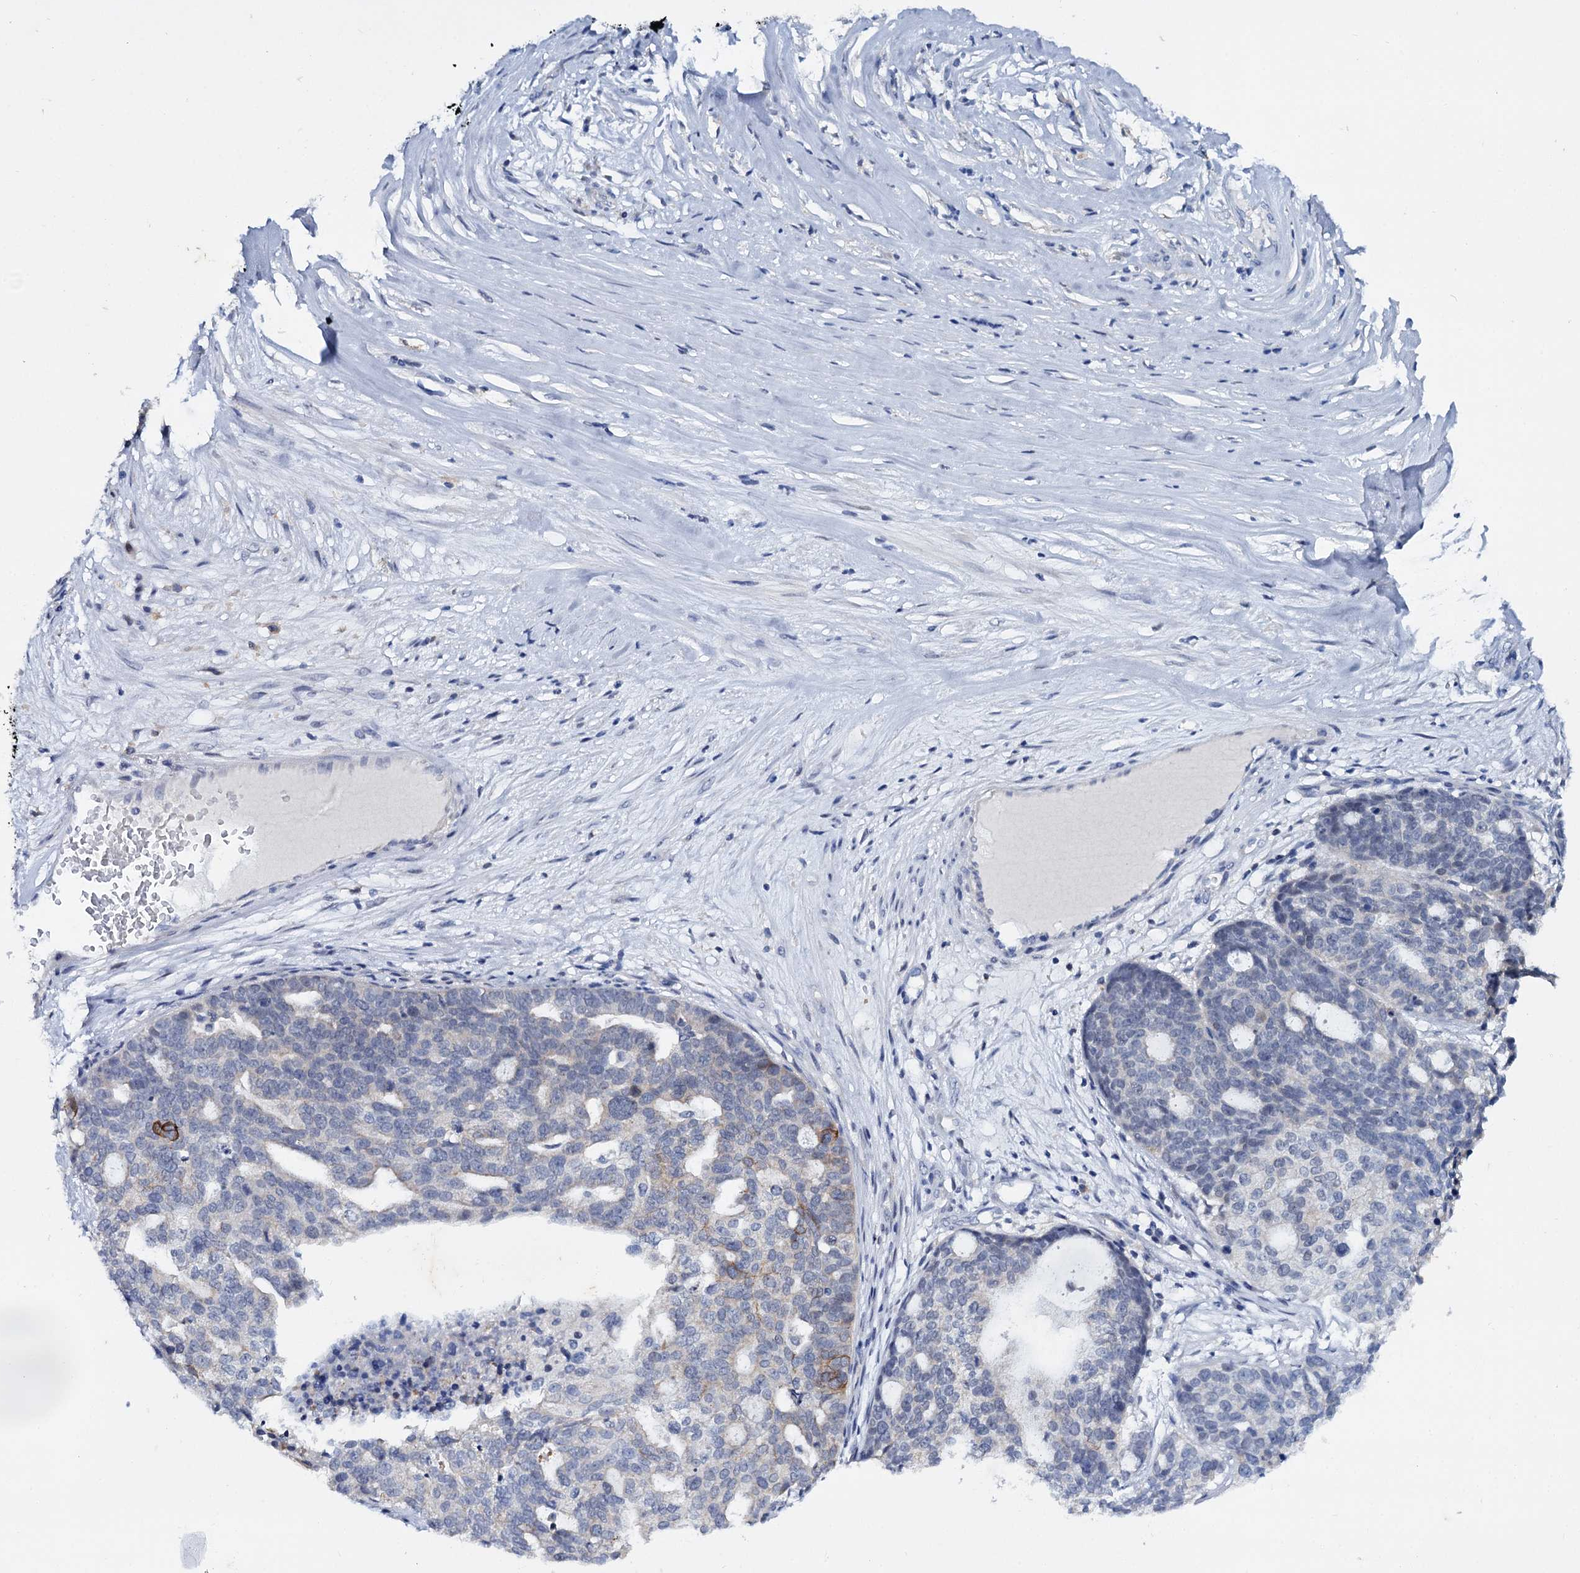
{"staining": {"intensity": "moderate", "quantity": "<25%", "location": "cytoplasmic/membranous"}, "tissue": "ovarian cancer", "cell_type": "Tumor cells", "image_type": "cancer", "snomed": [{"axis": "morphology", "description": "Cystadenocarcinoma, serous, NOS"}, {"axis": "topography", "description": "Ovary"}], "caption": "IHC image of neoplastic tissue: serous cystadenocarcinoma (ovarian) stained using immunohistochemistry exhibits low levels of moderate protein expression localized specifically in the cytoplasmic/membranous of tumor cells, appearing as a cytoplasmic/membranous brown color.", "gene": "MID1IP1", "patient": {"sex": "female", "age": 59}}